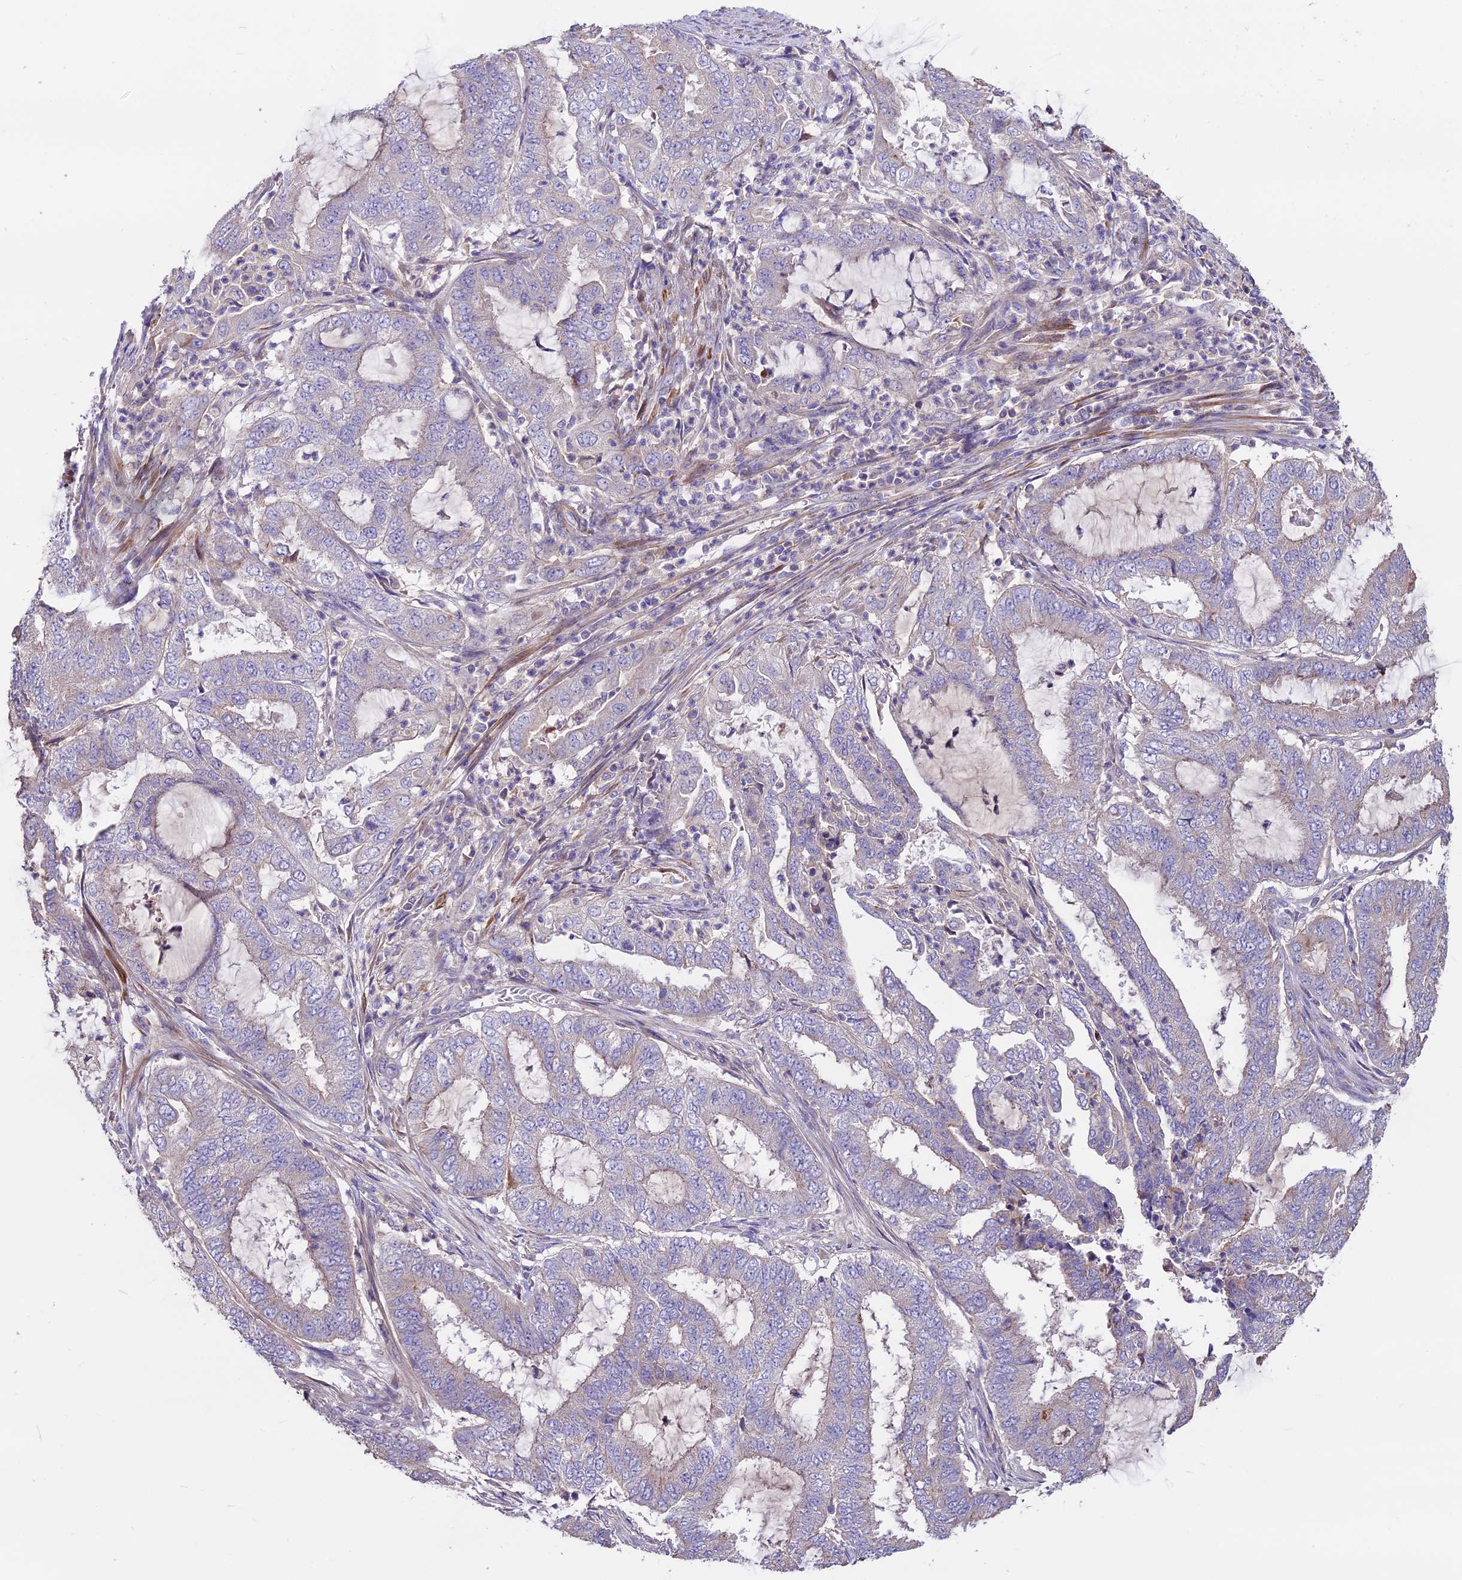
{"staining": {"intensity": "negative", "quantity": "none", "location": "none"}, "tissue": "endometrial cancer", "cell_type": "Tumor cells", "image_type": "cancer", "snomed": [{"axis": "morphology", "description": "Adenocarcinoma, NOS"}, {"axis": "topography", "description": "Endometrium"}], "caption": "IHC image of human endometrial cancer stained for a protein (brown), which exhibits no expression in tumor cells. (Stains: DAB IHC with hematoxylin counter stain, Microscopy: brightfield microscopy at high magnification).", "gene": "ANO3", "patient": {"sex": "female", "age": 51}}